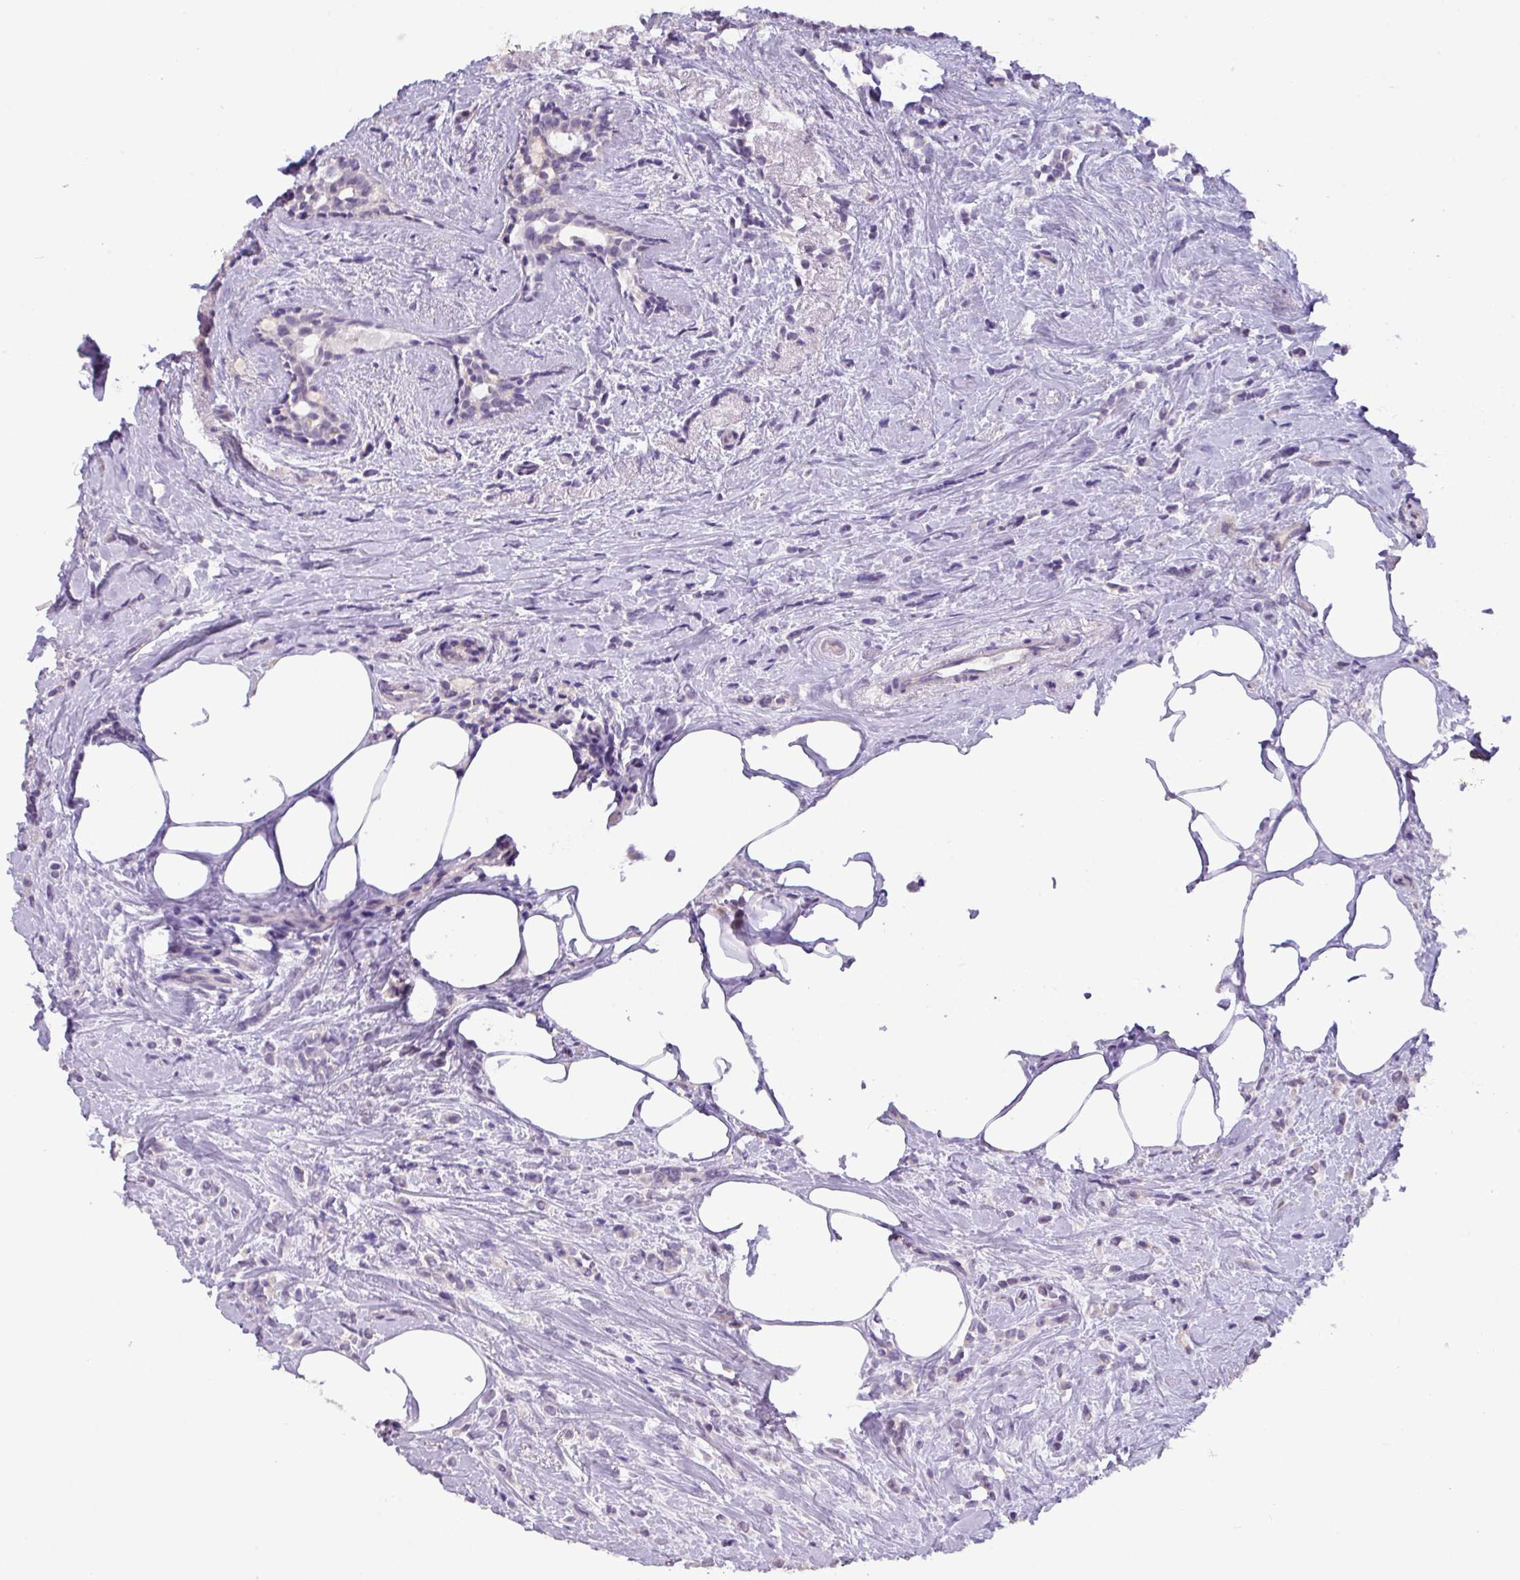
{"staining": {"intensity": "negative", "quantity": "none", "location": "none"}, "tissue": "breast cancer", "cell_type": "Tumor cells", "image_type": "cancer", "snomed": [{"axis": "morphology", "description": "Lobular carcinoma"}, {"axis": "topography", "description": "Breast"}], "caption": "Tumor cells are negative for brown protein staining in breast cancer.", "gene": "ZNF524", "patient": {"sex": "female", "age": 84}}